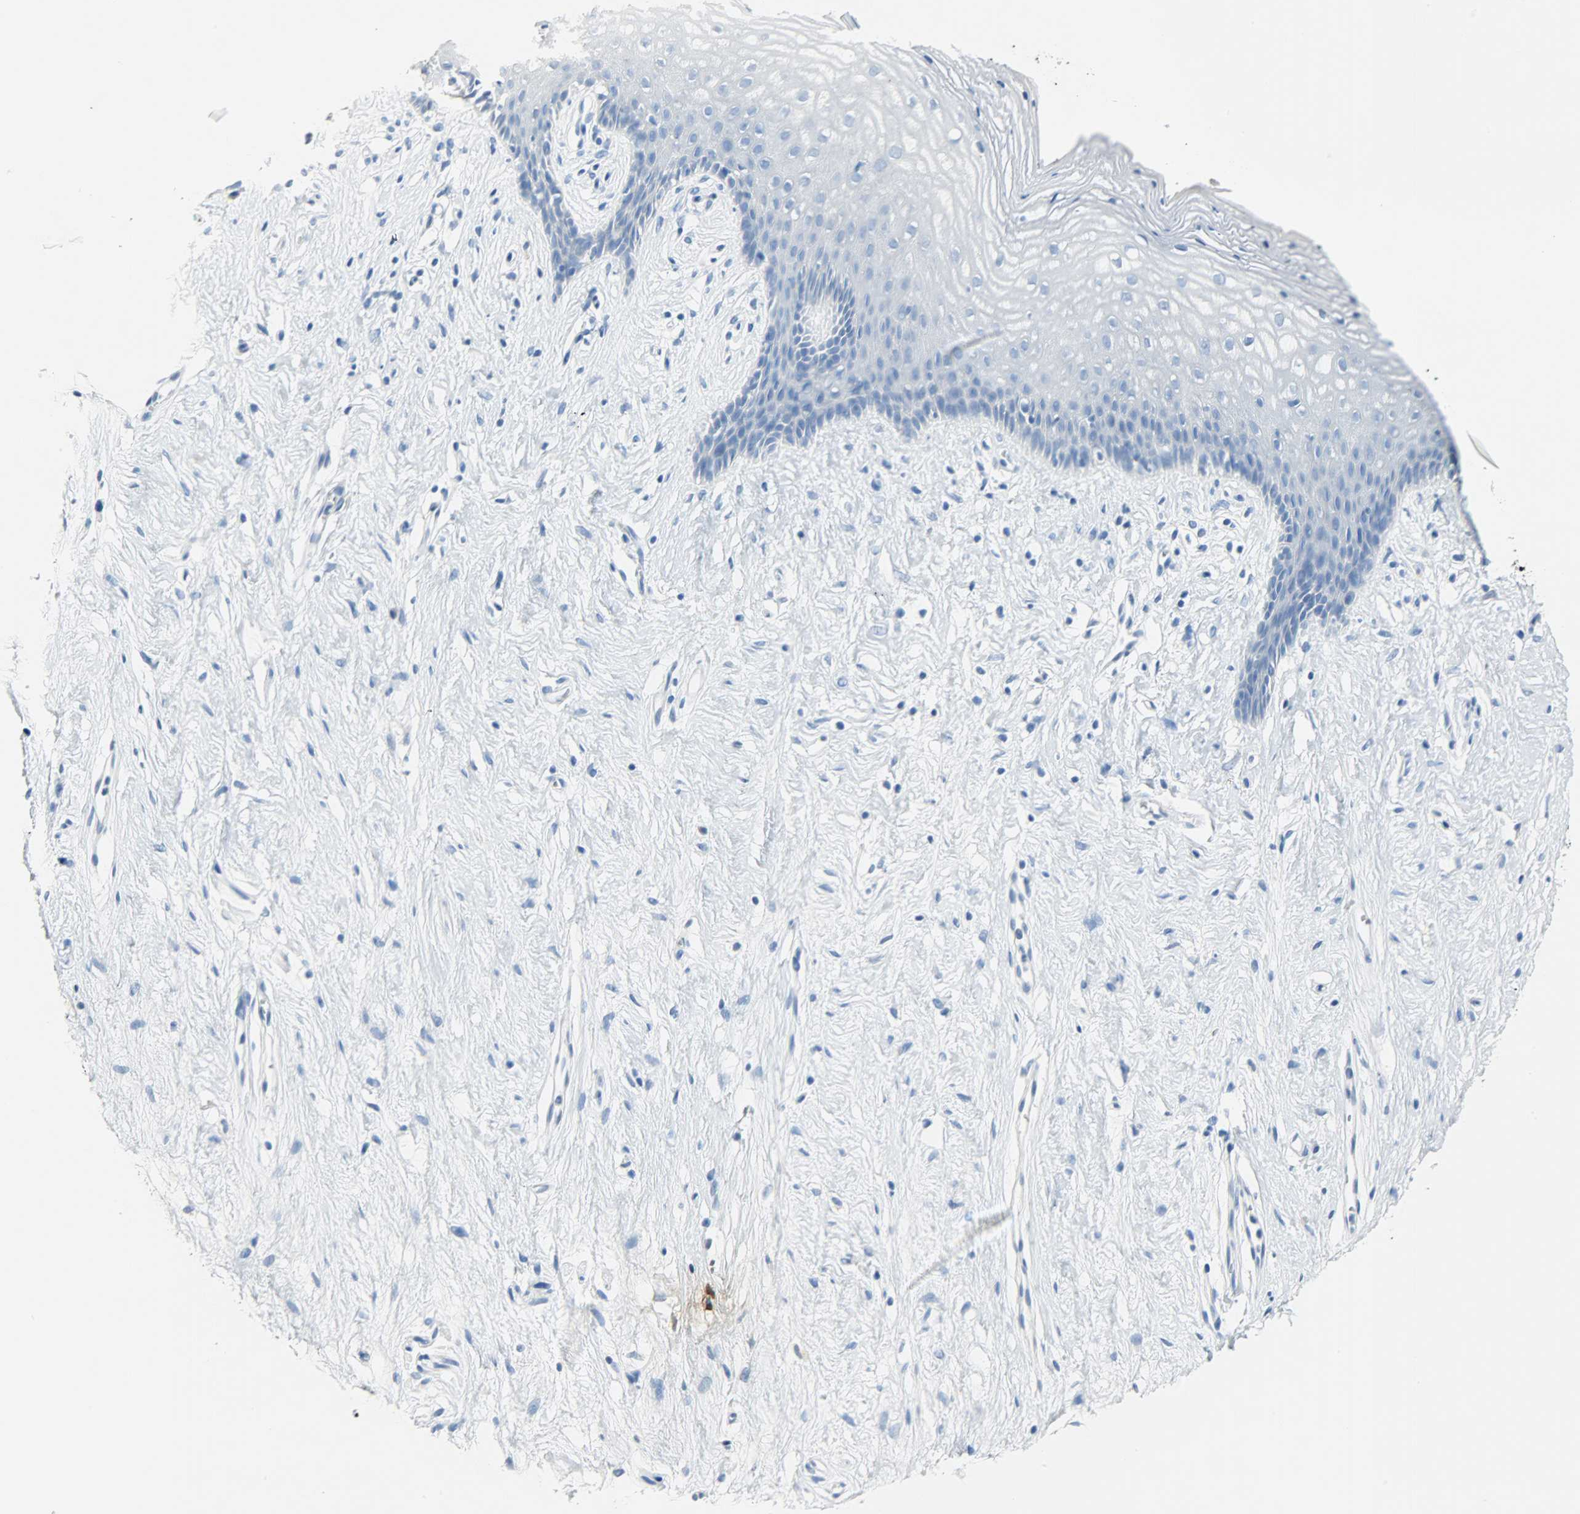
{"staining": {"intensity": "negative", "quantity": "none", "location": "none"}, "tissue": "vagina", "cell_type": "Squamous epithelial cells", "image_type": "normal", "snomed": [{"axis": "morphology", "description": "Normal tissue, NOS"}, {"axis": "topography", "description": "Vagina"}], "caption": "Immunohistochemistry (IHC) photomicrograph of normal vagina: vagina stained with DAB displays no significant protein staining in squamous epithelial cells. (Stains: DAB (3,3'-diaminobenzidine) immunohistochemistry (IHC) with hematoxylin counter stain, Microscopy: brightfield microscopy at high magnification).", "gene": "CA3", "patient": {"sex": "female", "age": 44}}